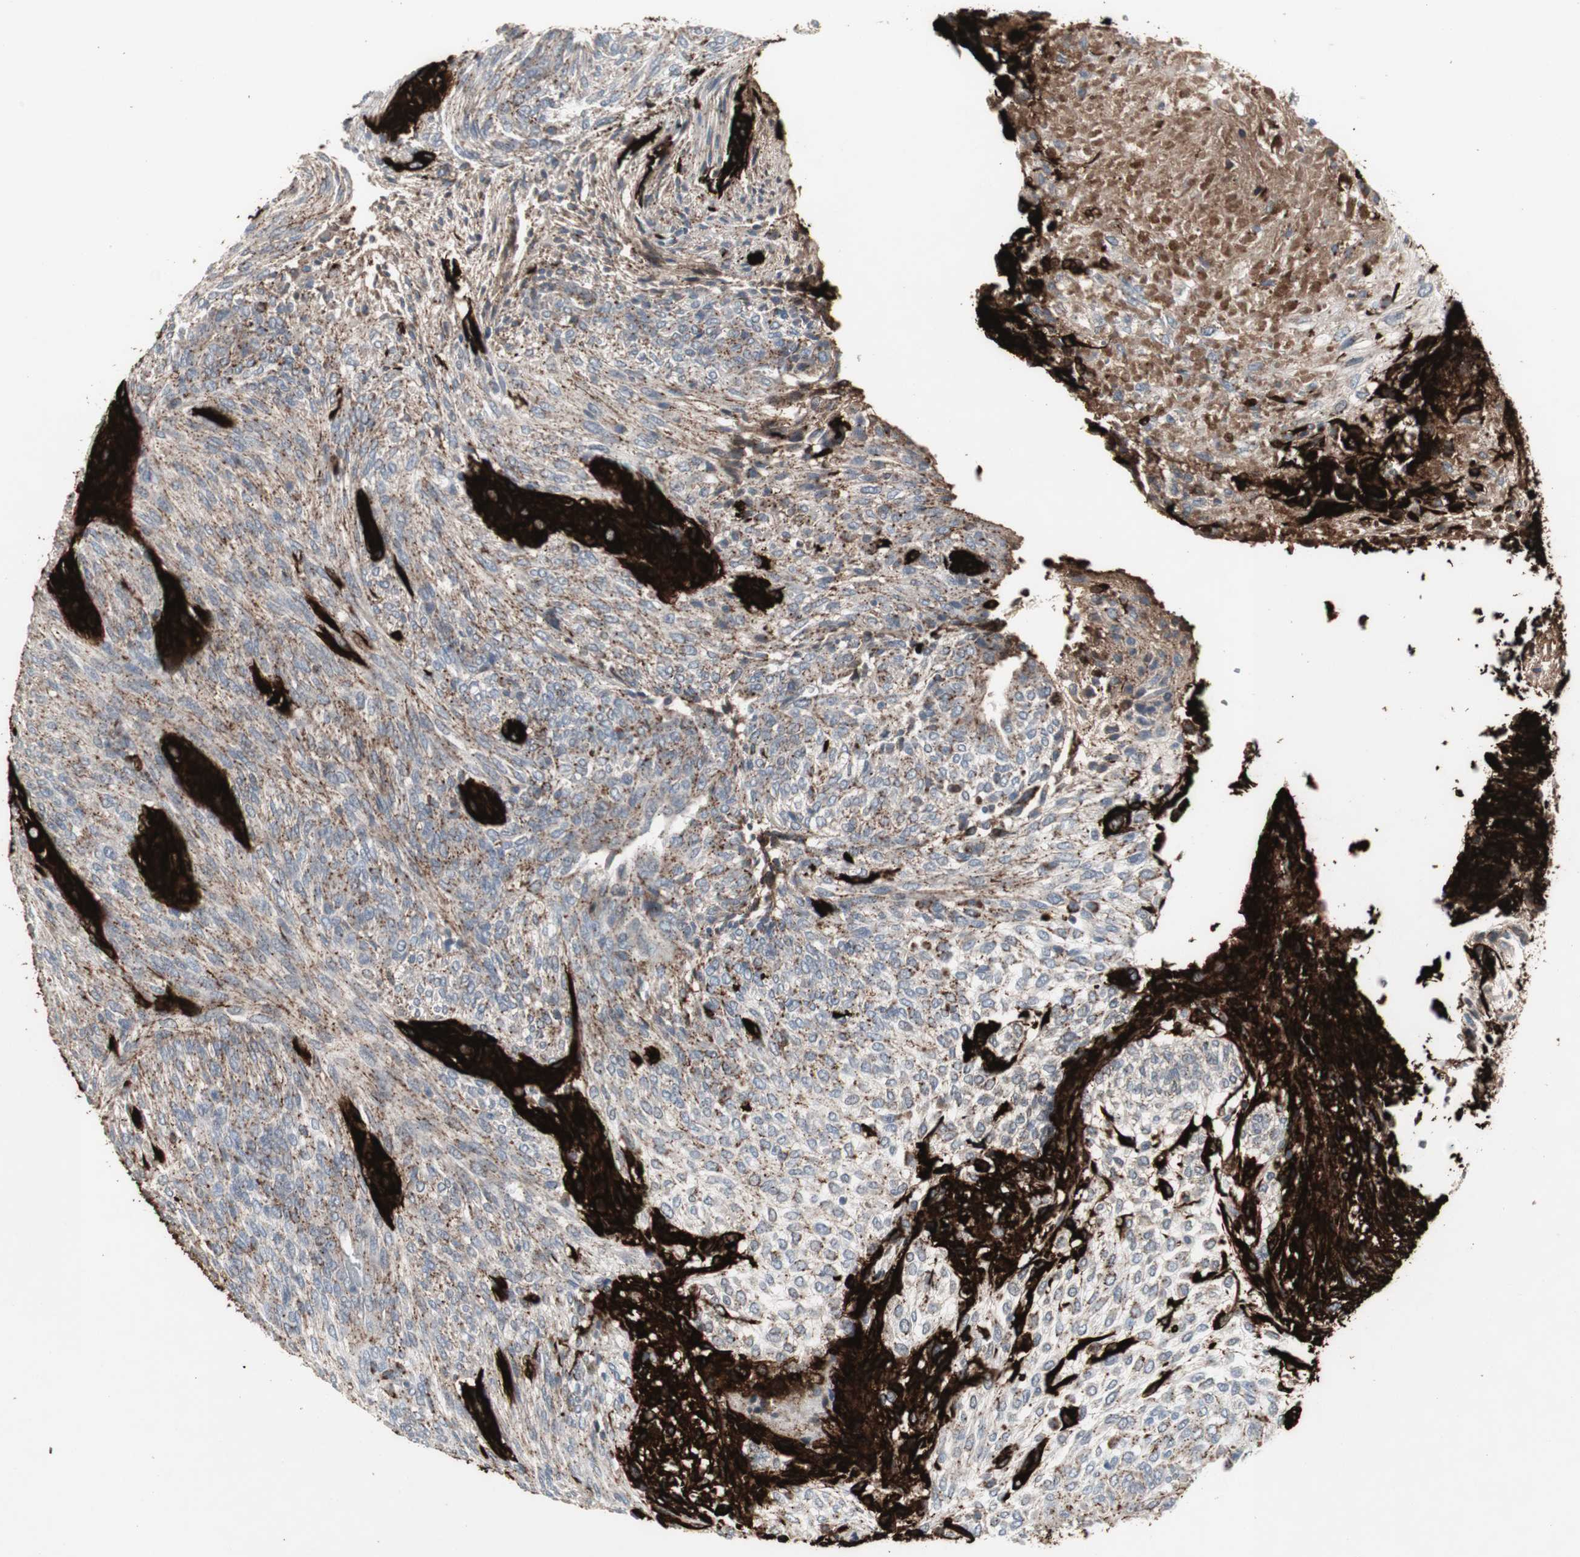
{"staining": {"intensity": "moderate", "quantity": "25%-75%", "location": "cytoplasmic/membranous"}, "tissue": "glioma", "cell_type": "Tumor cells", "image_type": "cancer", "snomed": [{"axis": "morphology", "description": "Glioma, malignant, High grade"}, {"axis": "topography", "description": "Cerebral cortex"}], "caption": "Immunohistochemistry (IHC) image of neoplastic tissue: glioma stained using IHC shows medium levels of moderate protein expression localized specifically in the cytoplasmic/membranous of tumor cells, appearing as a cytoplasmic/membranous brown color.", "gene": "GBA1", "patient": {"sex": "female", "age": 55}}